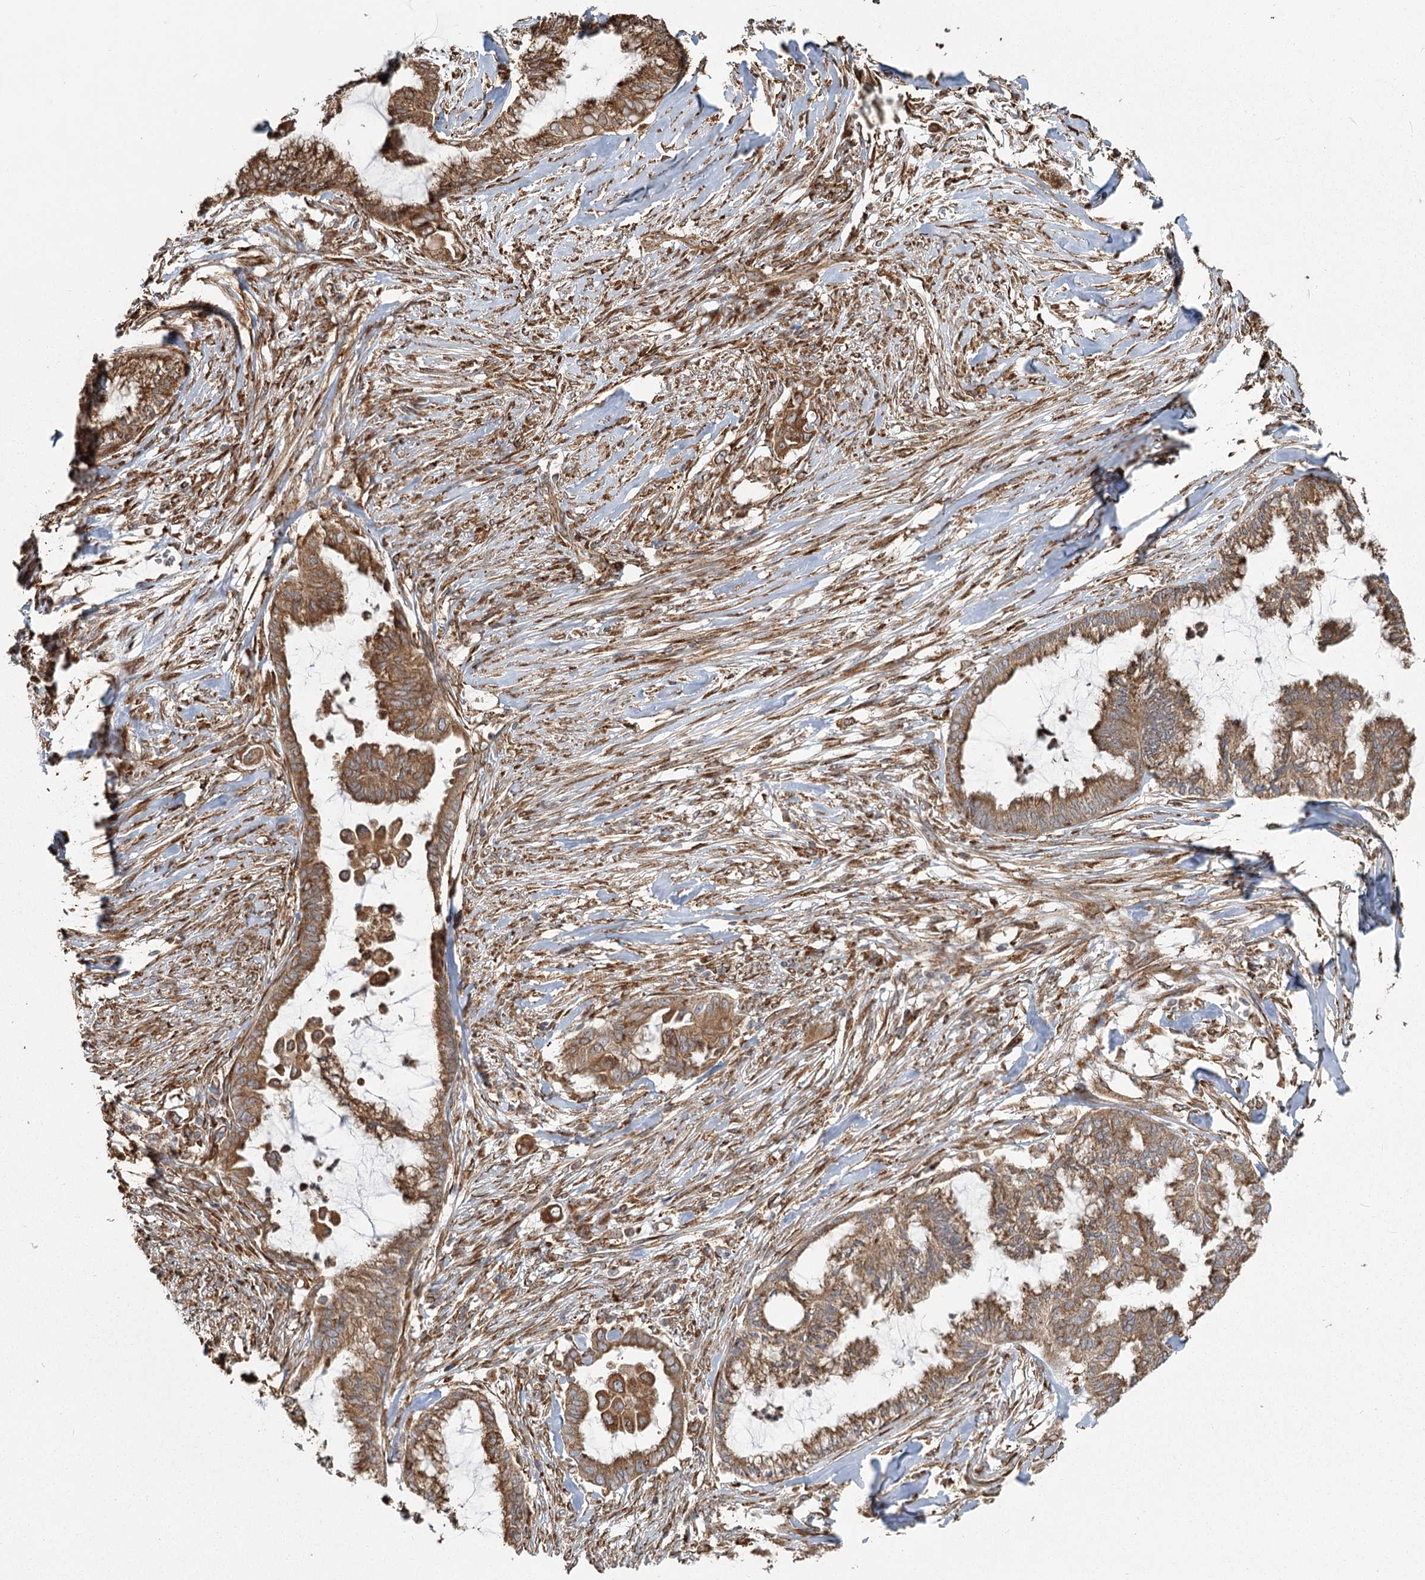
{"staining": {"intensity": "moderate", "quantity": ">75%", "location": "cytoplasmic/membranous"}, "tissue": "endometrial cancer", "cell_type": "Tumor cells", "image_type": "cancer", "snomed": [{"axis": "morphology", "description": "Adenocarcinoma, NOS"}, {"axis": "topography", "description": "Endometrium"}], "caption": "This micrograph displays adenocarcinoma (endometrial) stained with immunohistochemistry (IHC) to label a protein in brown. The cytoplasmic/membranous of tumor cells show moderate positivity for the protein. Nuclei are counter-stained blue.", "gene": "FAM13A", "patient": {"sex": "female", "age": 86}}